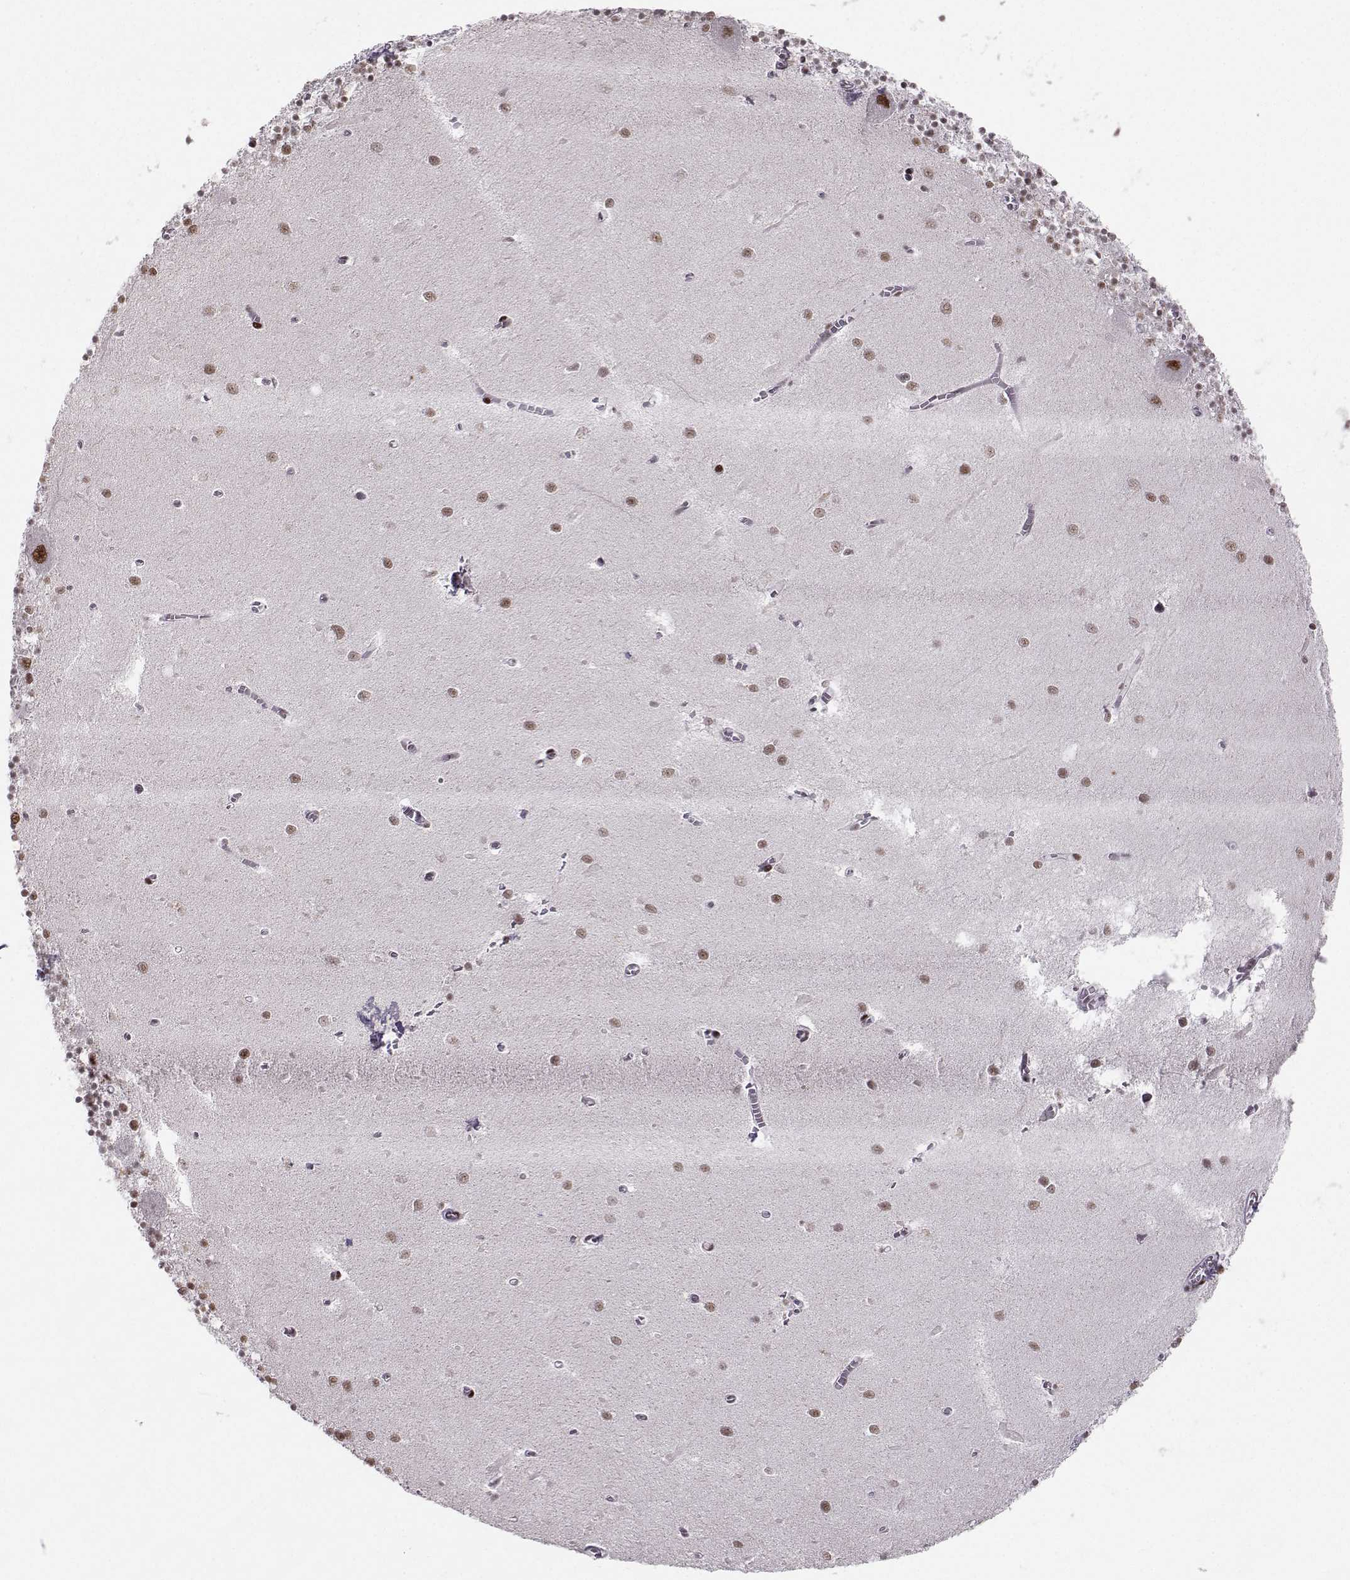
{"staining": {"intensity": "weak", "quantity": "25%-75%", "location": "nuclear"}, "tissue": "cerebellum", "cell_type": "Cells in granular layer", "image_type": "normal", "snomed": [{"axis": "morphology", "description": "Normal tissue, NOS"}, {"axis": "topography", "description": "Cerebellum"}], "caption": "Protein positivity by immunohistochemistry reveals weak nuclear expression in approximately 25%-75% of cells in granular layer in unremarkable cerebellum. The staining is performed using DAB brown chromogen to label protein expression. The nuclei are counter-stained blue using hematoxylin.", "gene": "SNAPC2", "patient": {"sex": "female", "age": 64}}